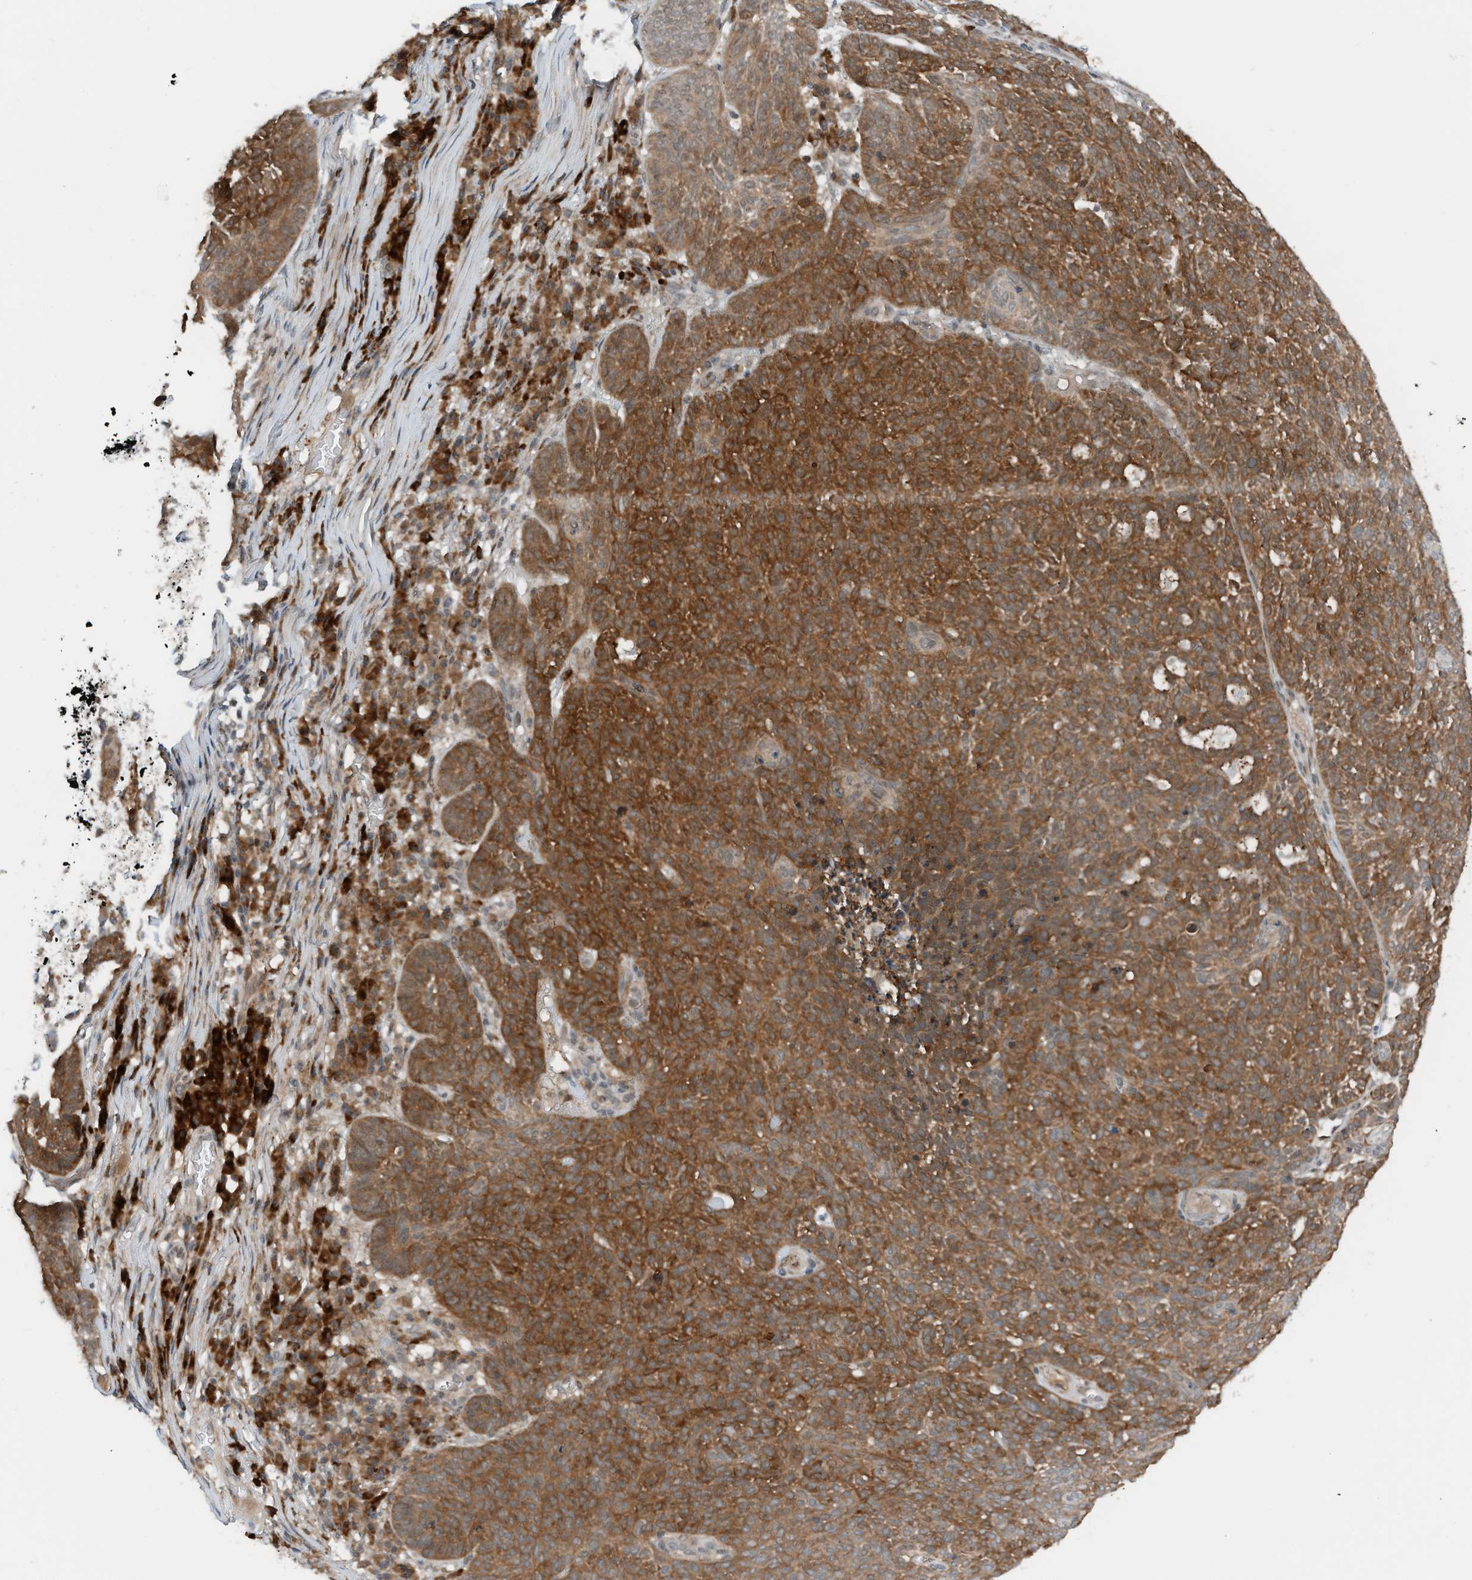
{"staining": {"intensity": "strong", "quantity": ">75%", "location": "cytoplasmic/membranous"}, "tissue": "skin cancer", "cell_type": "Tumor cells", "image_type": "cancer", "snomed": [{"axis": "morphology", "description": "Squamous cell carcinoma, NOS"}, {"axis": "topography", "description": "Skin"}], "caption": "This image demonstrates immunohistochemistry (IHC) staining of skin cancer (squamous cell carcinoma), with high strong cytoplasmic/membranous expression in about >75% of tumor cells.", "gene": "RMND1", "patient": {"sex": "female", "age": 90}}